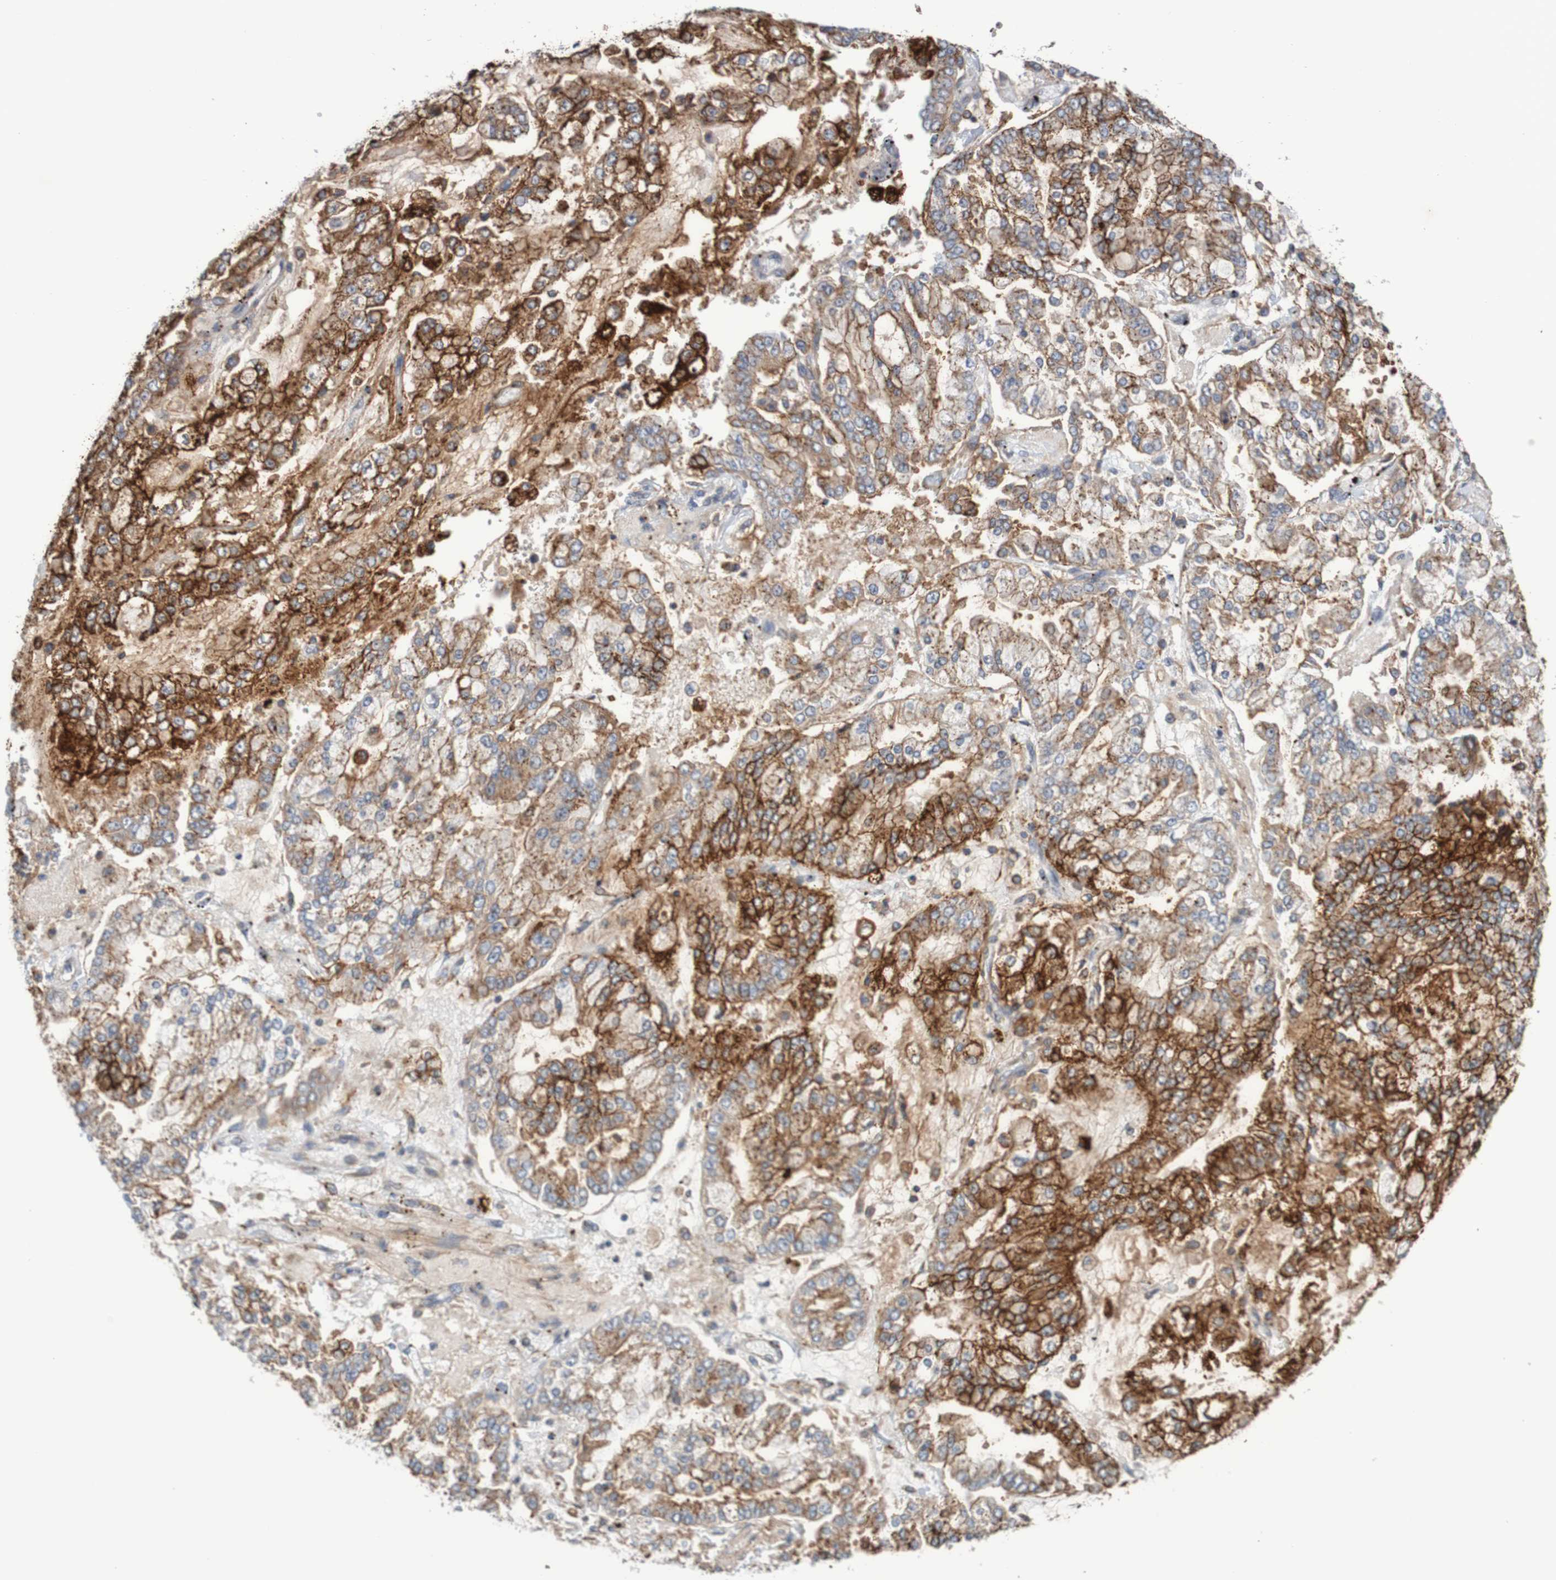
{"staining": {"intensity": "strong", "quantity": ">75%", "location": "cytoplasmic/membranous"}, "tissue": "stomach cancer", "cell_type": "Tumor cells", "image_type": "cancer", "snomed": [{"axis": "morphology", "description": "Adenocarcinoma, NOS"}, {"axis": "topography", "description": "Stomach"}], "caption": "A brown stain shows strong cytoplasmic/membranous staining of a protein in stomach cancer tumor cells.", "gene": "CLDN18", "patient": {"sex": "male", "age": 76}}